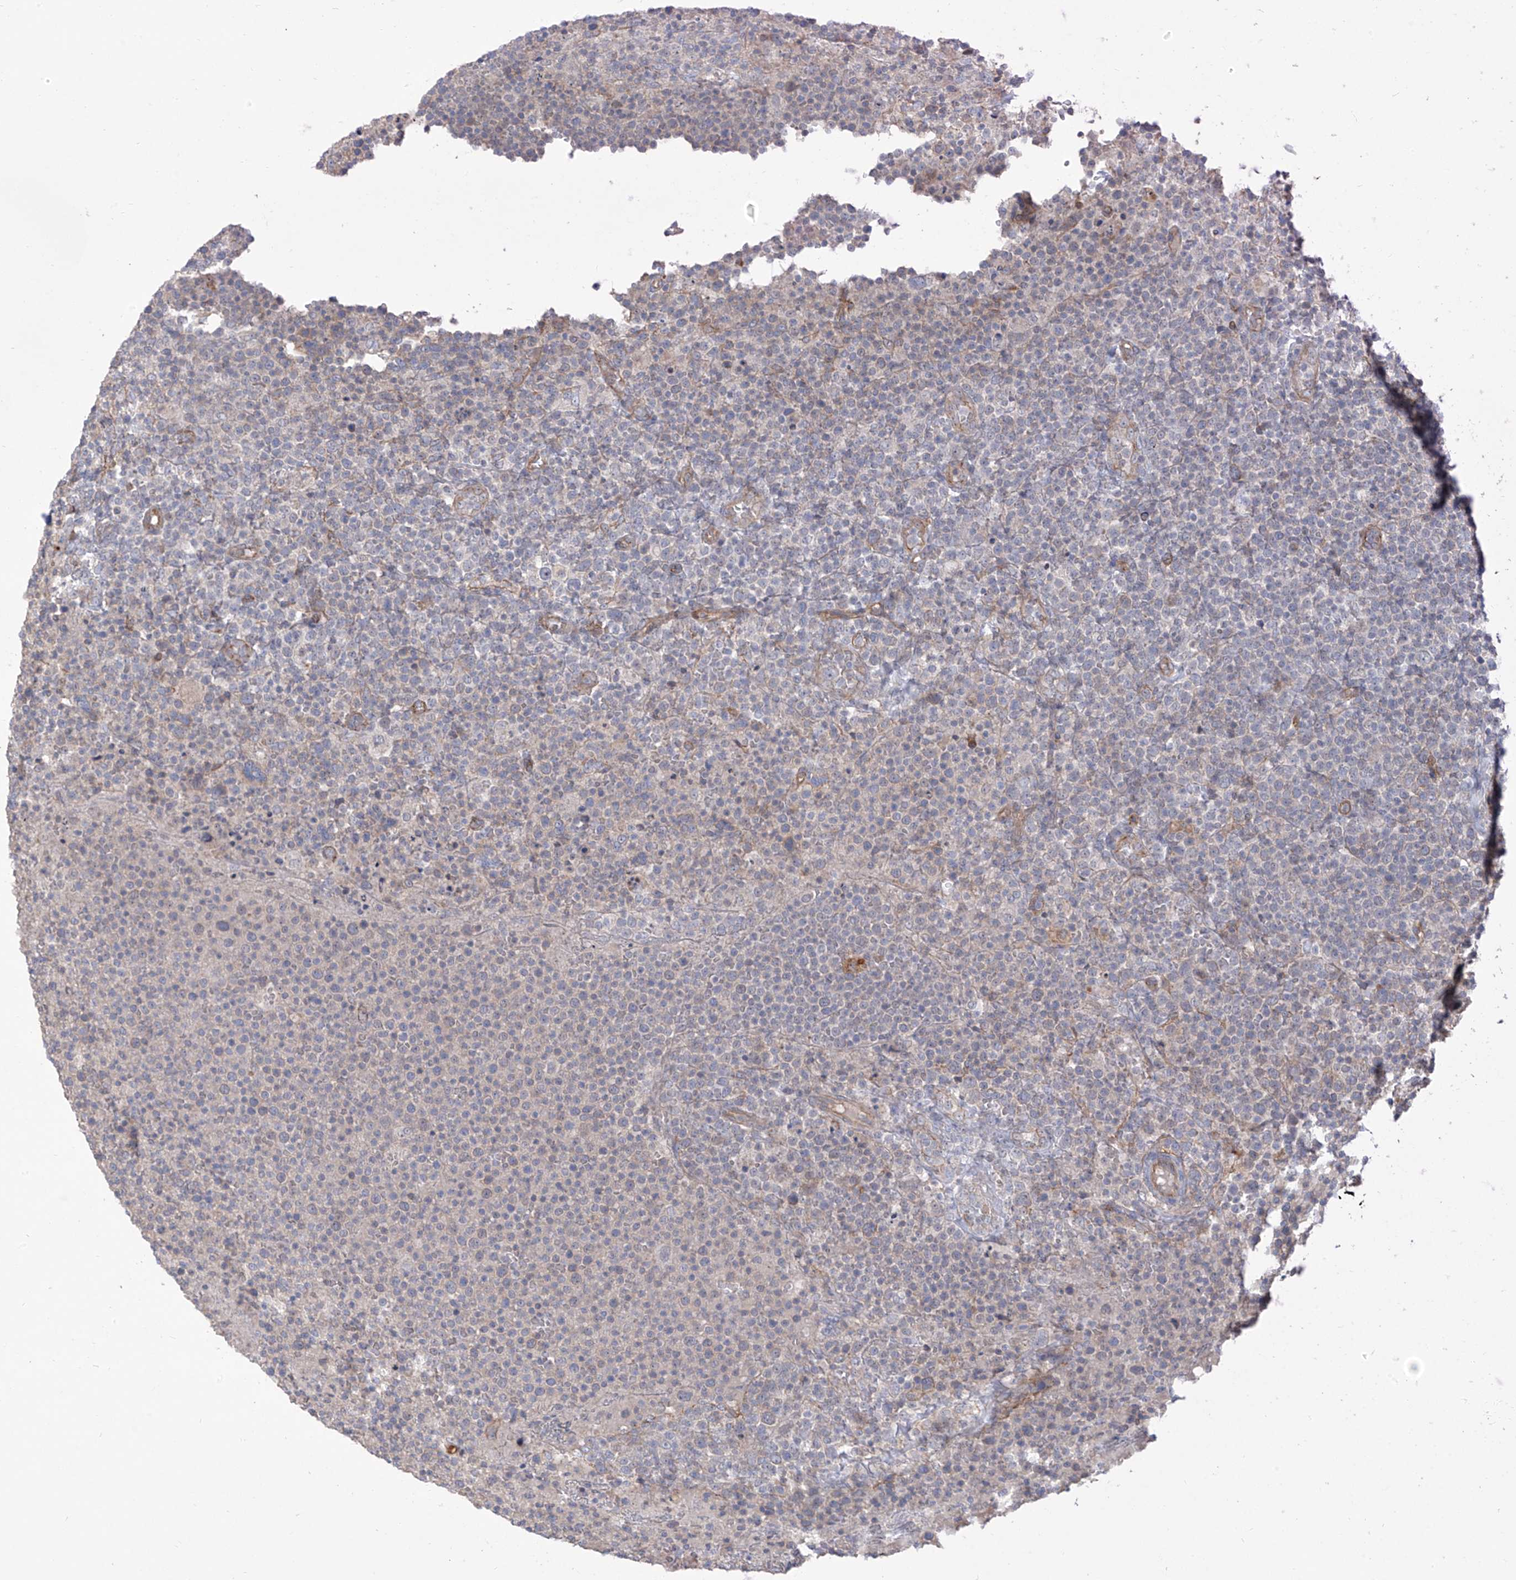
{"staining": {"intensity": "negative", "quantity": "none", "location": "none"}, "tissue": "lymphoma", "cell_type": "Tumor cells", "image_type": "cancer", "snomed": [{"axis": "morphology", "description": "Malignant lymphoma, non-Hodgkin's type, High grade"}, {"axis": "topography", "description": "Lymph node"}], "caption": "Immunohistochemical staining of human high-grade malignant lymphoma, non-Hodgkin's type reveals no significant expression in tumor cells. (Stains: DAB (3,3'-diaminobenzidine) immunohistochemistry with hematoxylin counter stain, Microscopy: brightfield microscopy at high magnification).", "gene": "EPHX4", "patient": {"sex": "male", "age": 61}}